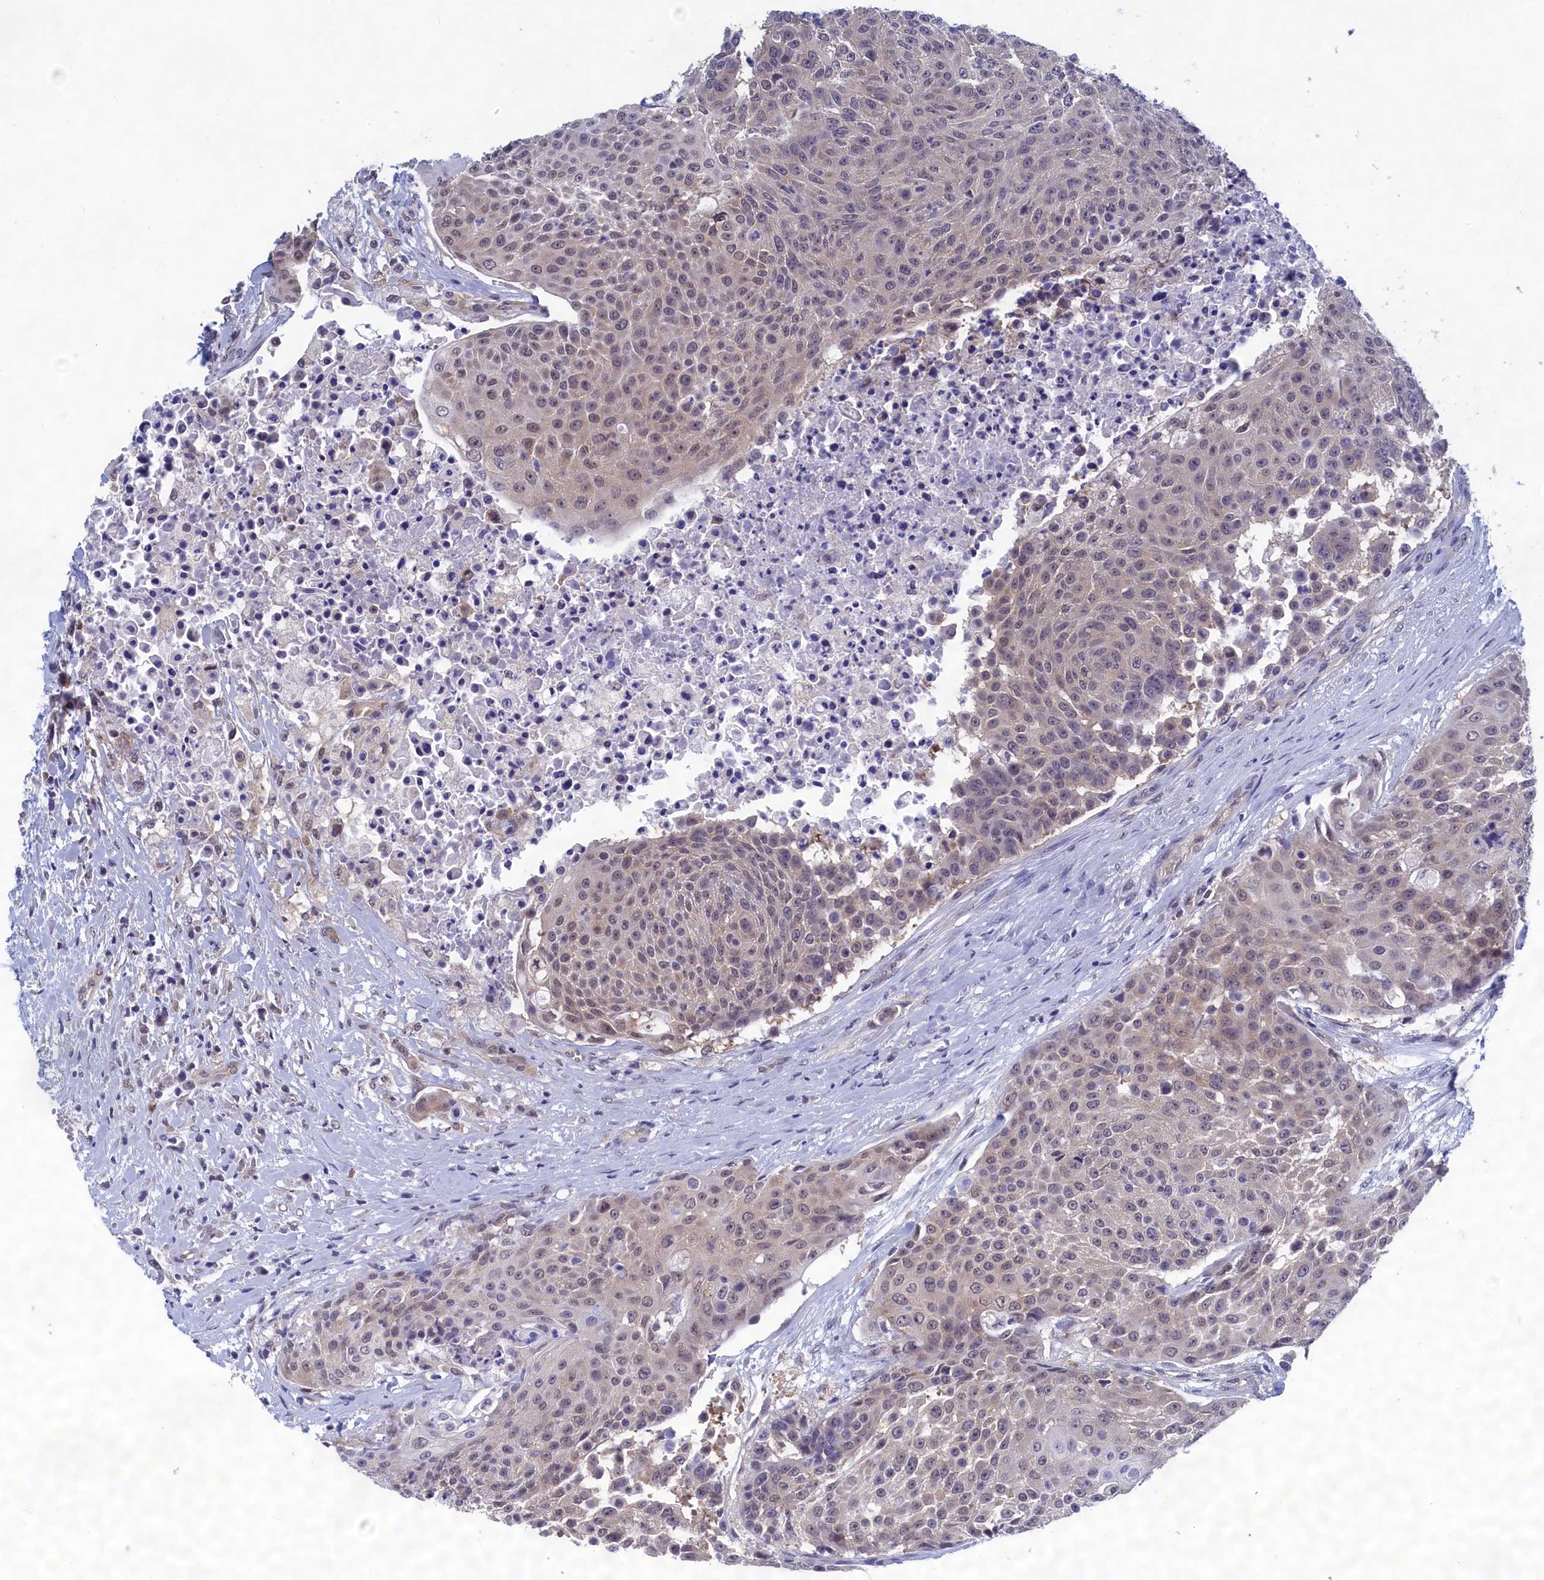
{"staining": {"intensity": "weak", "quantity": "<25%", "location": "nuclear"}, "tissue": "urothelial cancer", "cell_type": "Tumor cells", "image_type": "cancer", "snomed": [{"axis": "morphology", "description": "Urothelial carcinoma, High grade"}, {"axis": "topography", "description": "Urinary bladder"}], "caption": "This is an immunohistochemistry micrograph of human urothelial carcinoma (high-grade). There is no expression in tumor cells.", "gene": "PGP", "patient": {"sex": "female", "age": 63}}